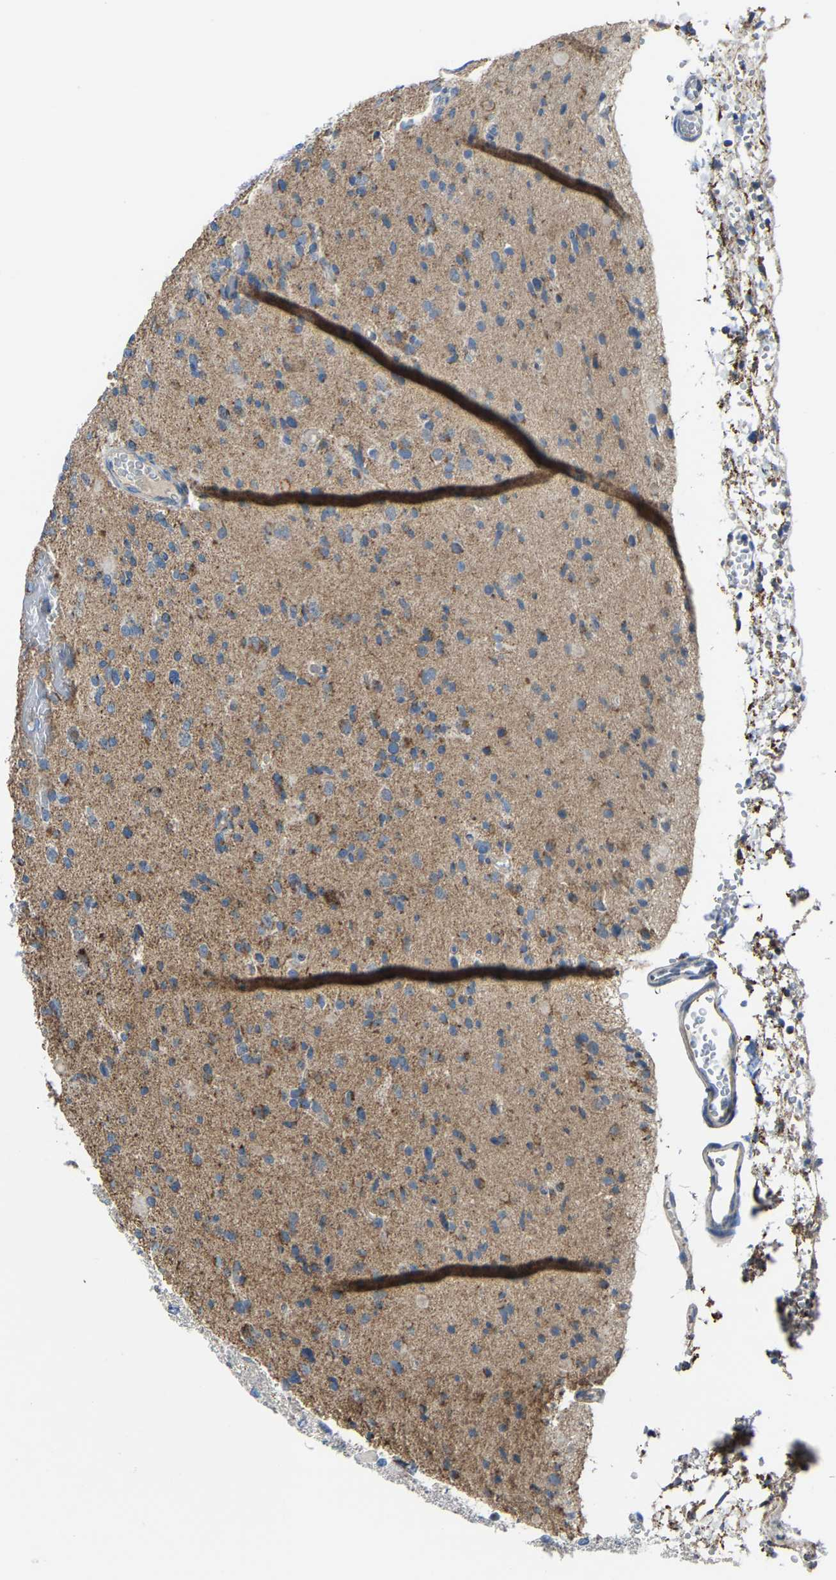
{"staining": {"intensity": "moderate", "quantity": "25%-75%", "location": "cytoplasmic/membranous"}, "tissue": "glioma", "cell_type": "Tumor cells", "image_type": "cancer", "snomed": [{"axis": "morphology", "description": "Glioma, malignant, Low grade"}, {"axis": "topography", "description": "Brain"}], "caption": "High-magnification brightfield microscopy of low-grade glioma (malignant) stained with DAB (3,3'-diaminobenzidine) (brown) and counterstained with hematoxylin (blue). tumor cells exhibit moderate cytoplasmic/membranous positivity is identified in approximately25%-75% of cells.", "gene": "CANT1", "patient": {"sex": "female", "age": 22}}